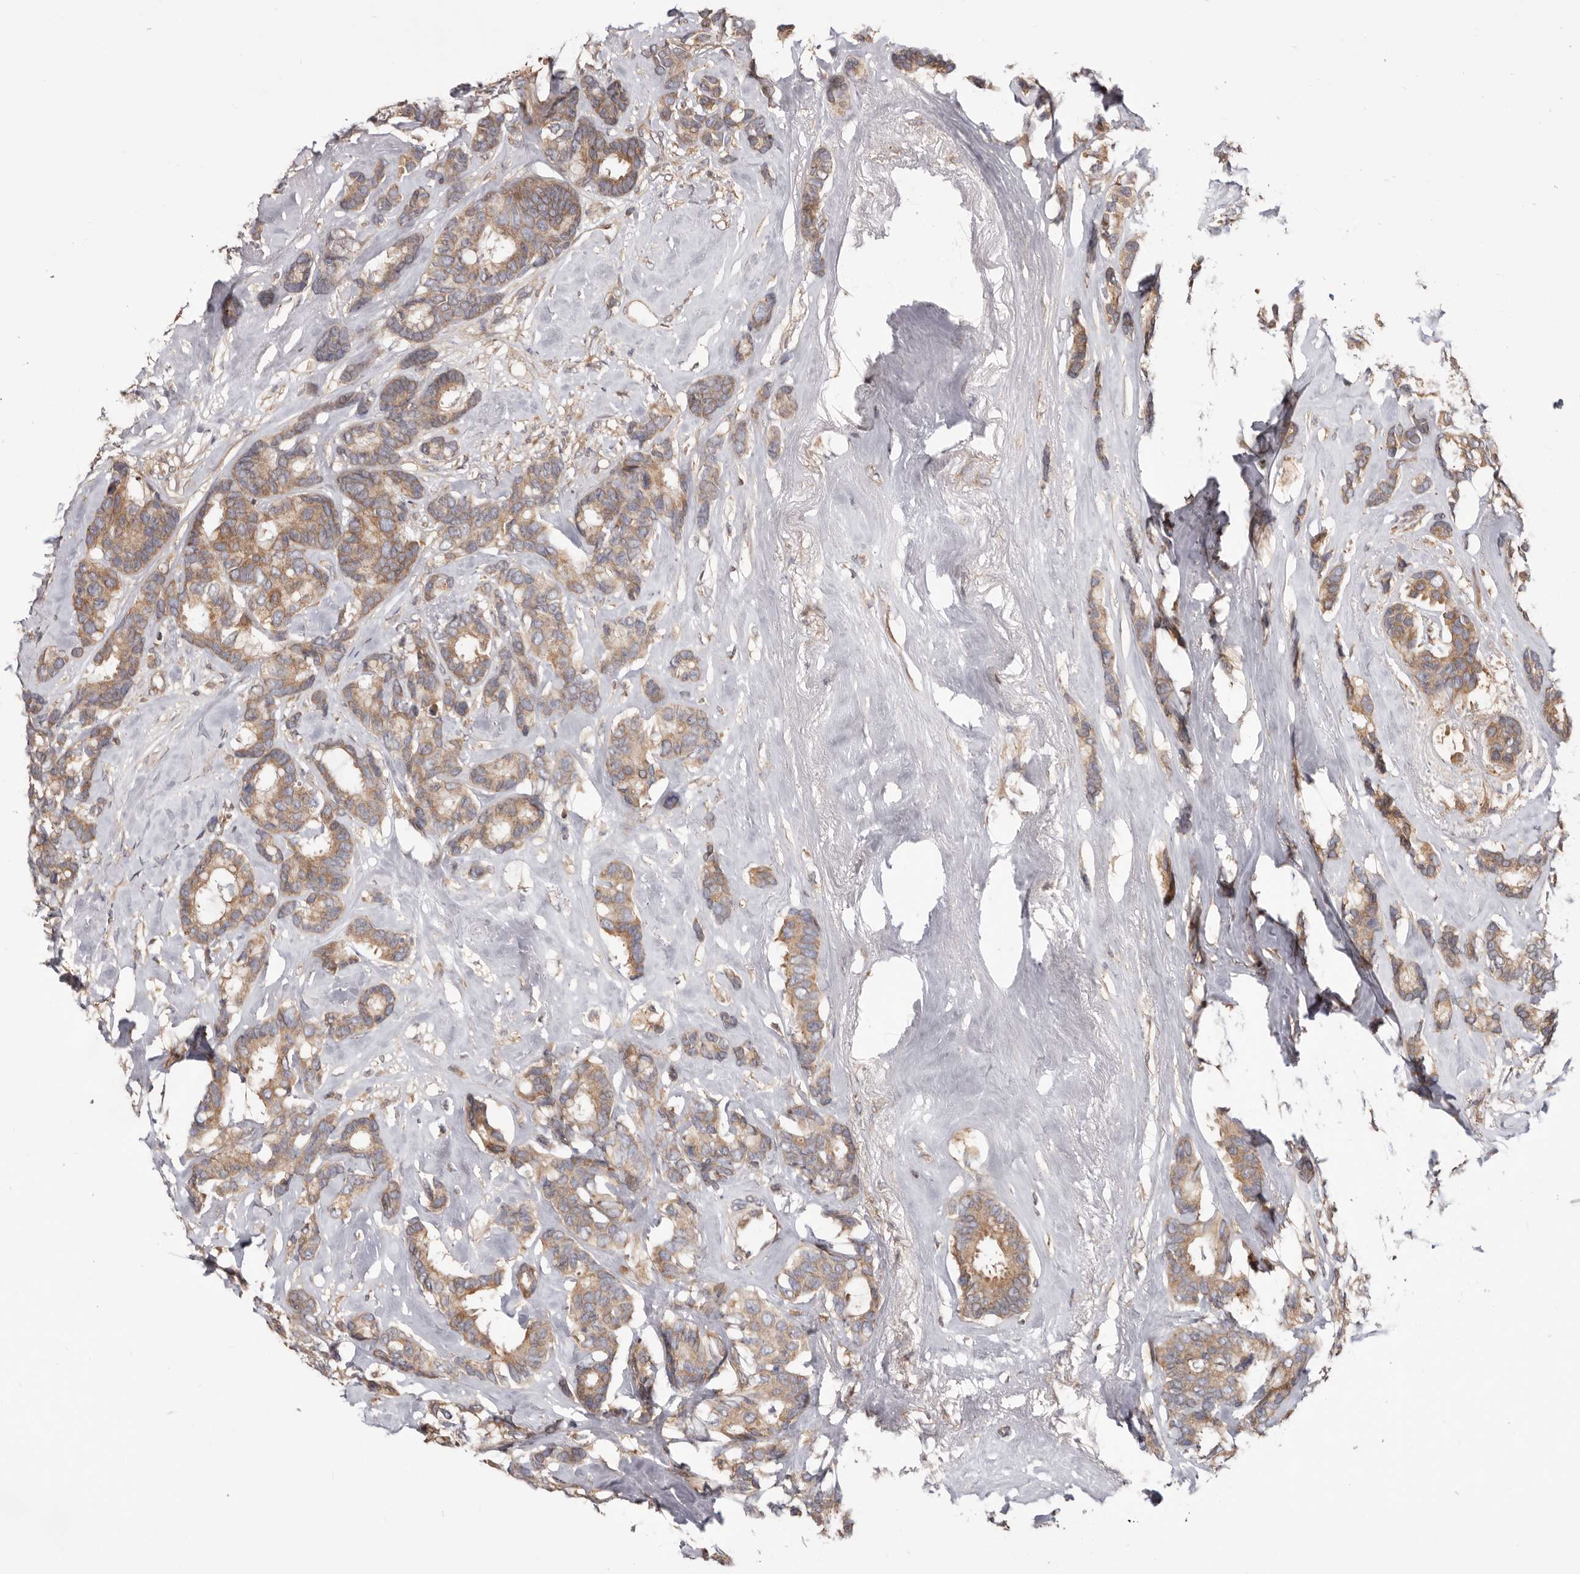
{"staining": {"intensity": "moderate", "quantity": ">75%", "location": "cytoplasmic/membranous"}, "tissue": "breast cancer", "cell_type": "Tumor cells", "image_type": "cancer", "snomed": [{"axis": "morphology", "description": "Duct carcinoma"}, {"axis": "topography", "description": "Breast"}], "caption": "Human intraductal carcinoma (breast) stained for a protein (brown) displays moderate cytoplasmic/membranous positive positivity in about >75% of tumor cells.", "gene": "TMUB1", "patient": {"sex": "female", "age": 87}}